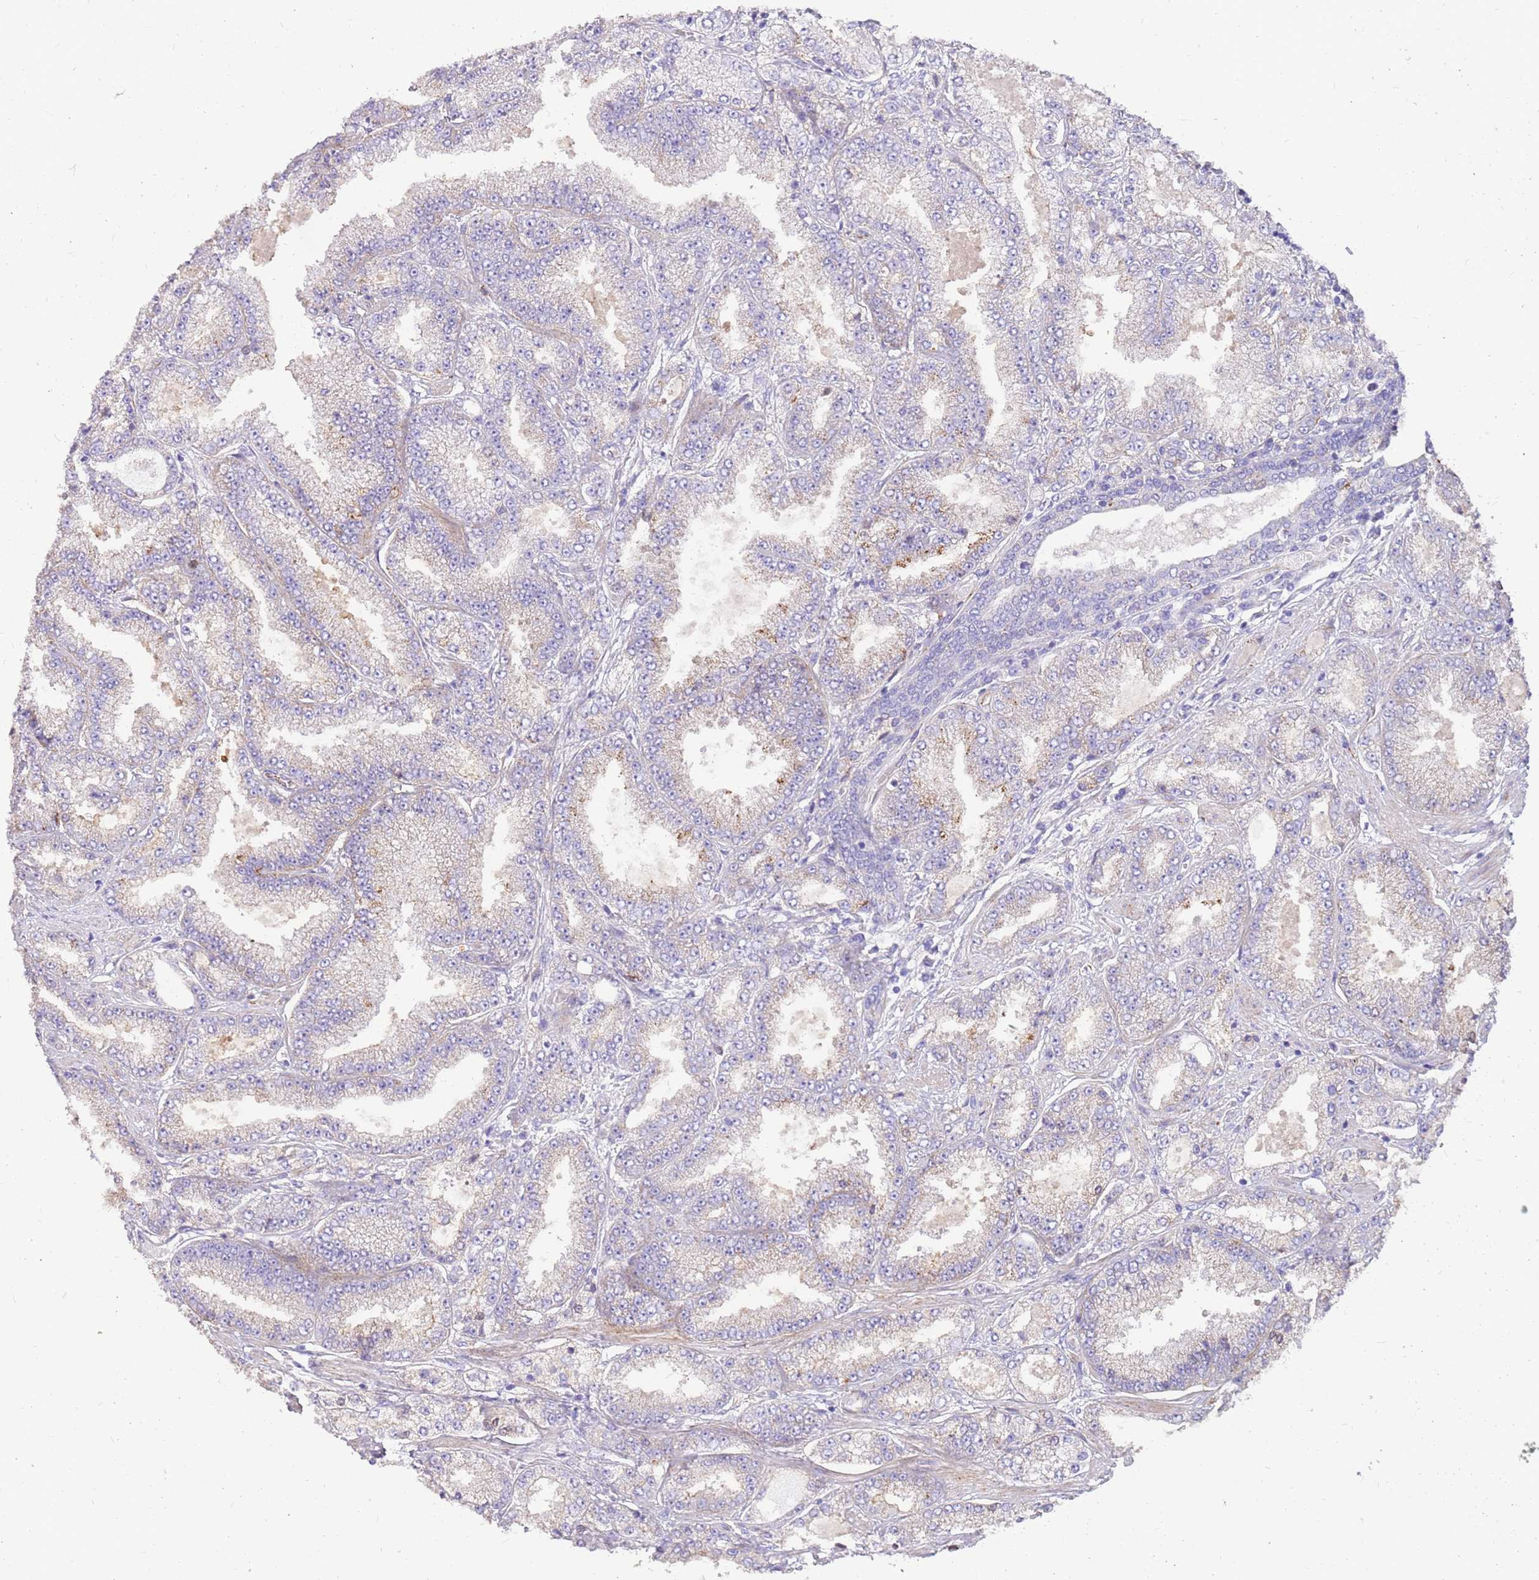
{"staining": {"intensity": "negative", "quantity": "none", "location": "none"}, "tissue": "prostate cancer", "cell_type": "Tumor cells", "image_type": "cancer", "snomed": [{"axis": "morphology", "description": "Adenocarcinoma, High grade"}, {"axis": "topography", "description": "Prostate"}], "caption": "High-grade adenocarcinoma (prostate) was stained to show a protein in brown. There is no significant positivity in tumor cells.", "gene": "ZDHHC1", "patient": {"sex": "male", "age": 68}}